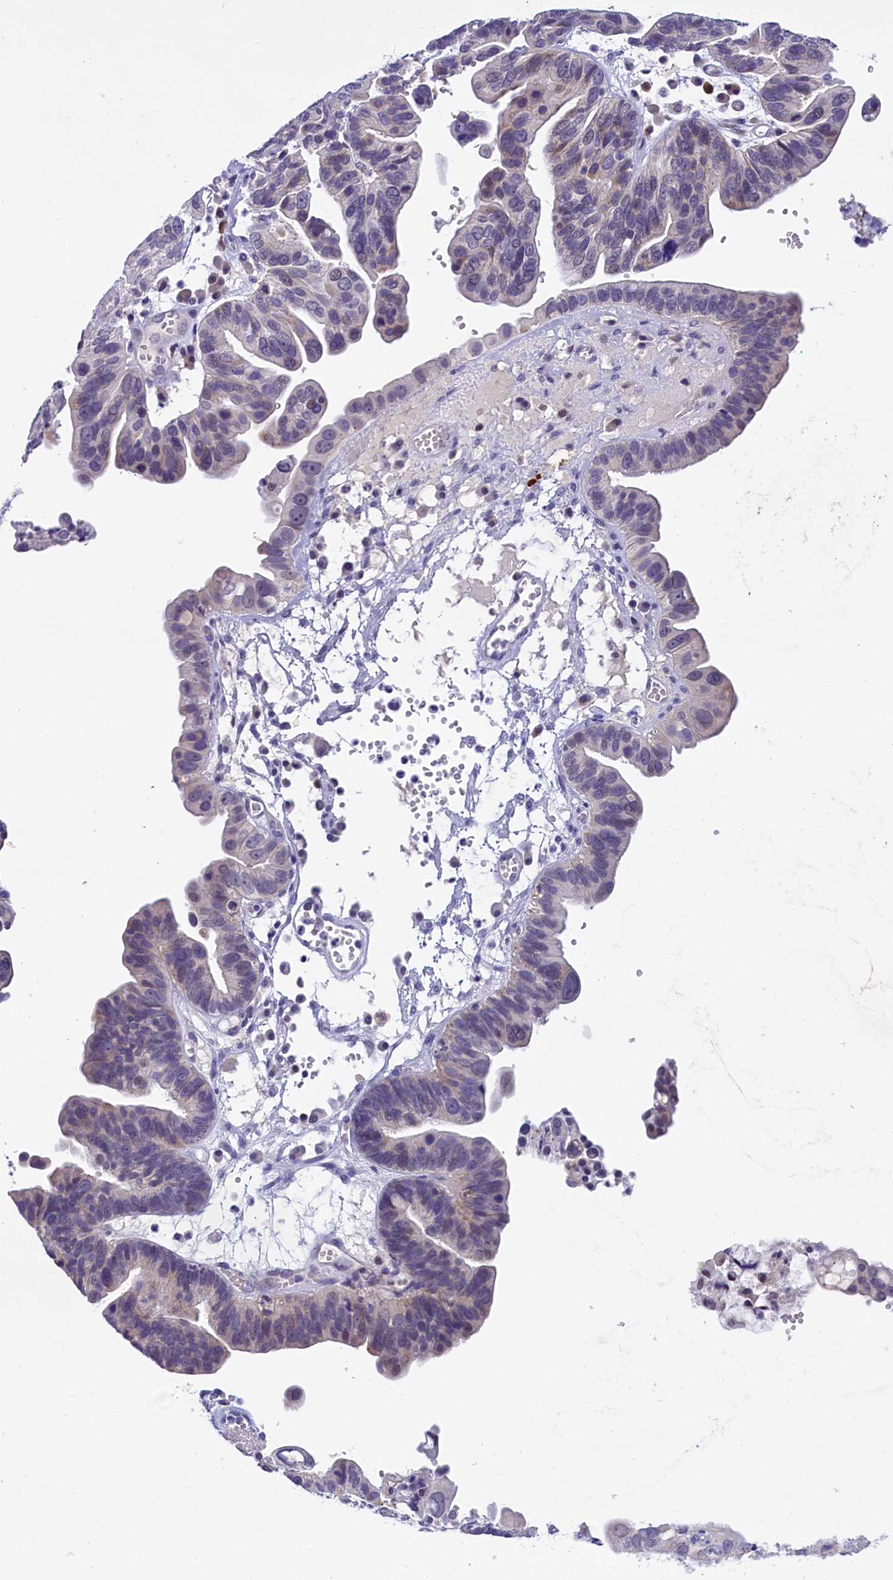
{"staining": {"intensity": "weak", "quantity": "<25%", "location": "cytoplasmic/membranous"}, "tissue": "ovarian cancer", "cell_type": "Tumor cells", "image_type": "cancer", "snomed": [{"axis": "morphology", "description": "Cystadenocarcinoma, serous, NOS"}, {"axis": "topography", "description": "Ovary"}], "caption": "Ovarian serous cystadenocarcinoma was stained to show a protein in brown. There is no significant positivity in tumor cells. Nuclei are stained in blue.", "gene": "IQCN", "patient": {"sex": "female", "age": 56}}